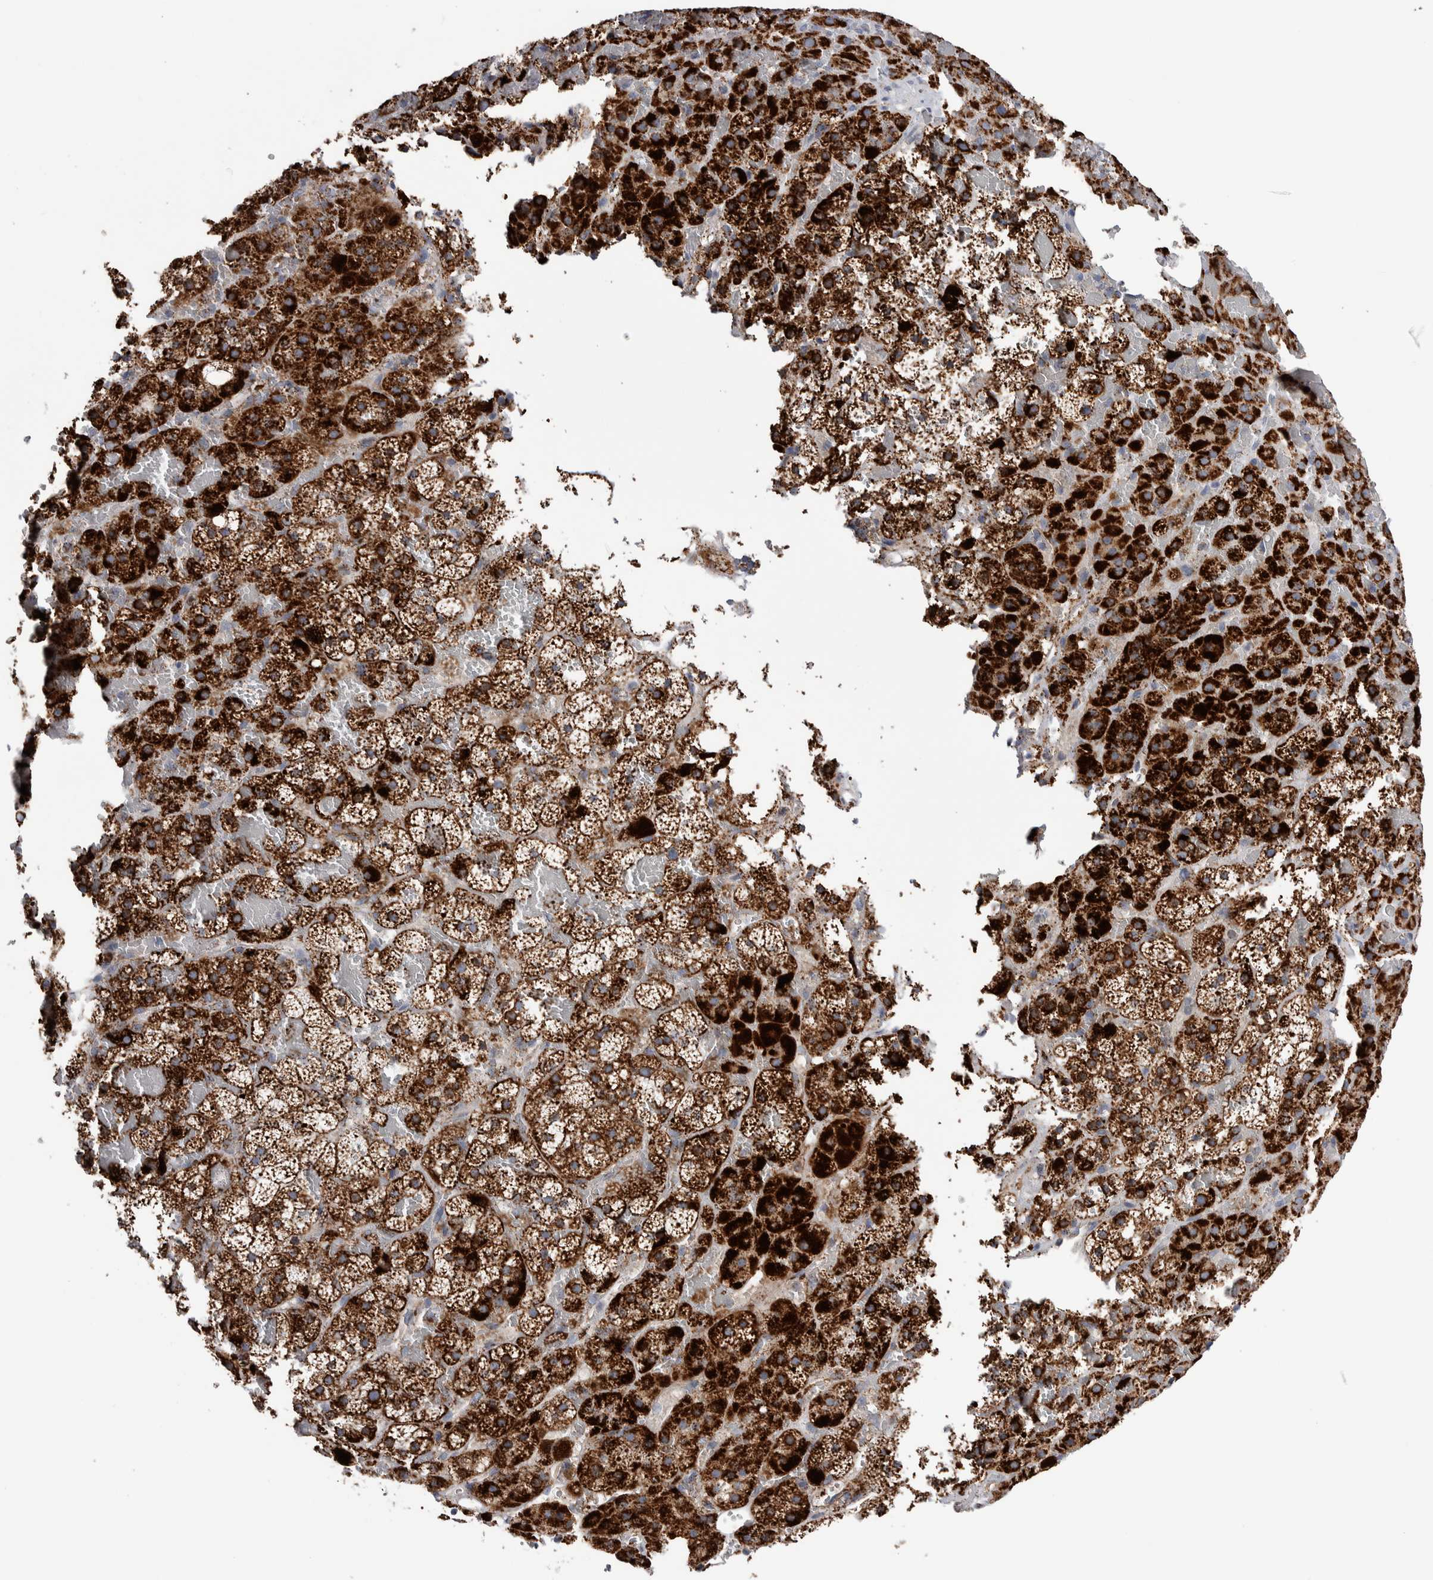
{"staining": {"intensity": "strong", "quantity": ">75%", "location": "cytoplasmic/membranous"}, "tissue": "adrenal gland", "cell_type": "Glandular cells", "image_type": "normal", "snomed": [{"axis": "morphology", "description": "Normal tissue, NOS"}, {"axis": "topography", "description": "Adrenal gland"}], "caption": "Immunohistochemical staining of normal human adrenal gland reveals >75% levels of strong cytoplasmic/membranous protein staining in about >75% of glandular cells. The staining was performed using DAB to visualize the protein expression in brown, while the nuclei were stained in blue with hematoxylin (Magnification: 20x).", "gene": "ETFA", "patient": {"sex": "female", "age": 59}}